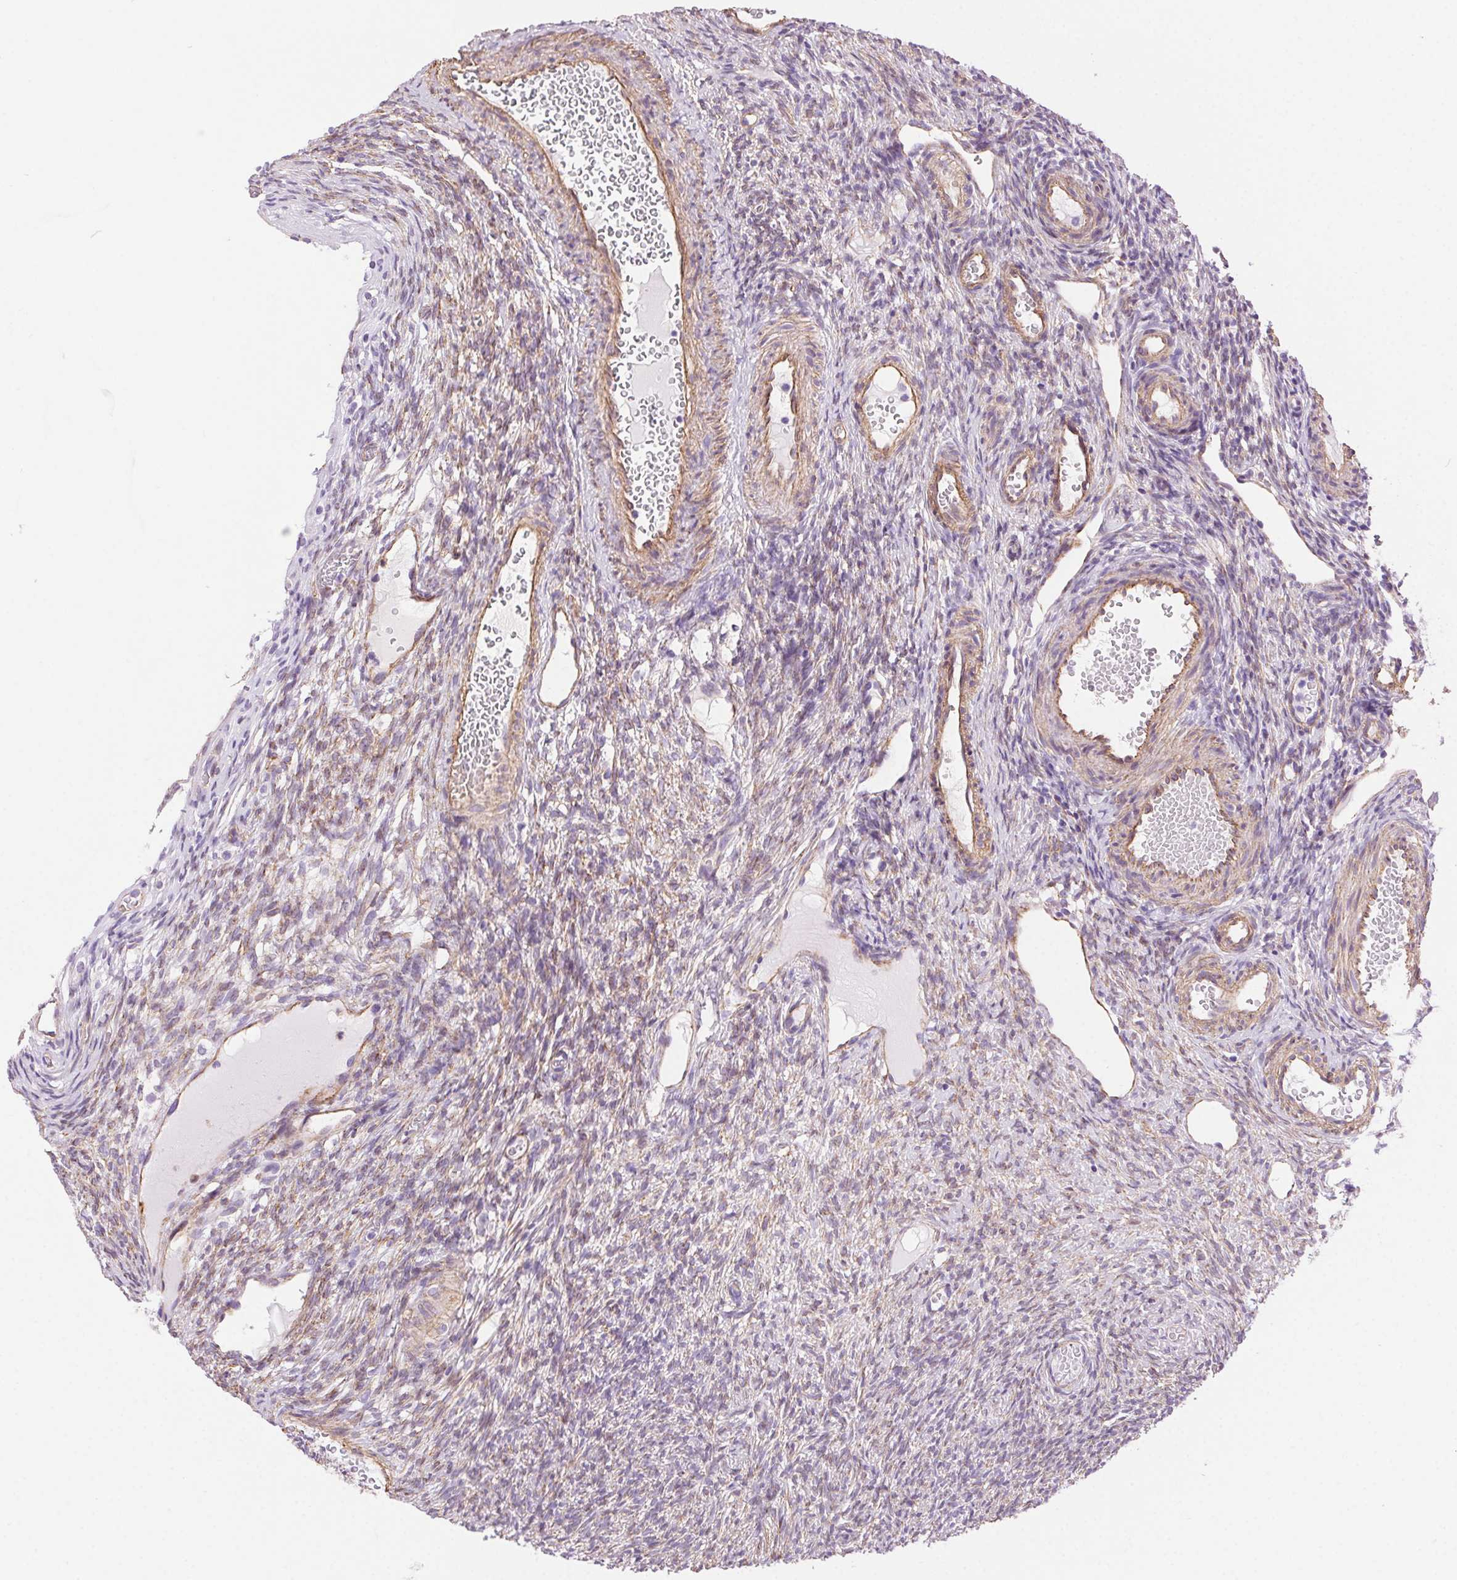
{"staining": {"intensity": "negative", "quantity": "none", "location": "none"}, "tissue": "ovary", "cell_type": "Follicle cells", "image_type": "normal", "snomed": [{"axis": "morphology", "description": "Normal tissue, NOS"}, {"axis": "topography", "description": "Ovary"}], "caption": "This is an immunohistochemistry (IHC) photomicrograph of benign ovary. There is no expression in follicle cells.", "gene": "SHCBP1L", "patient": {"sex": "female", "age": 34}}